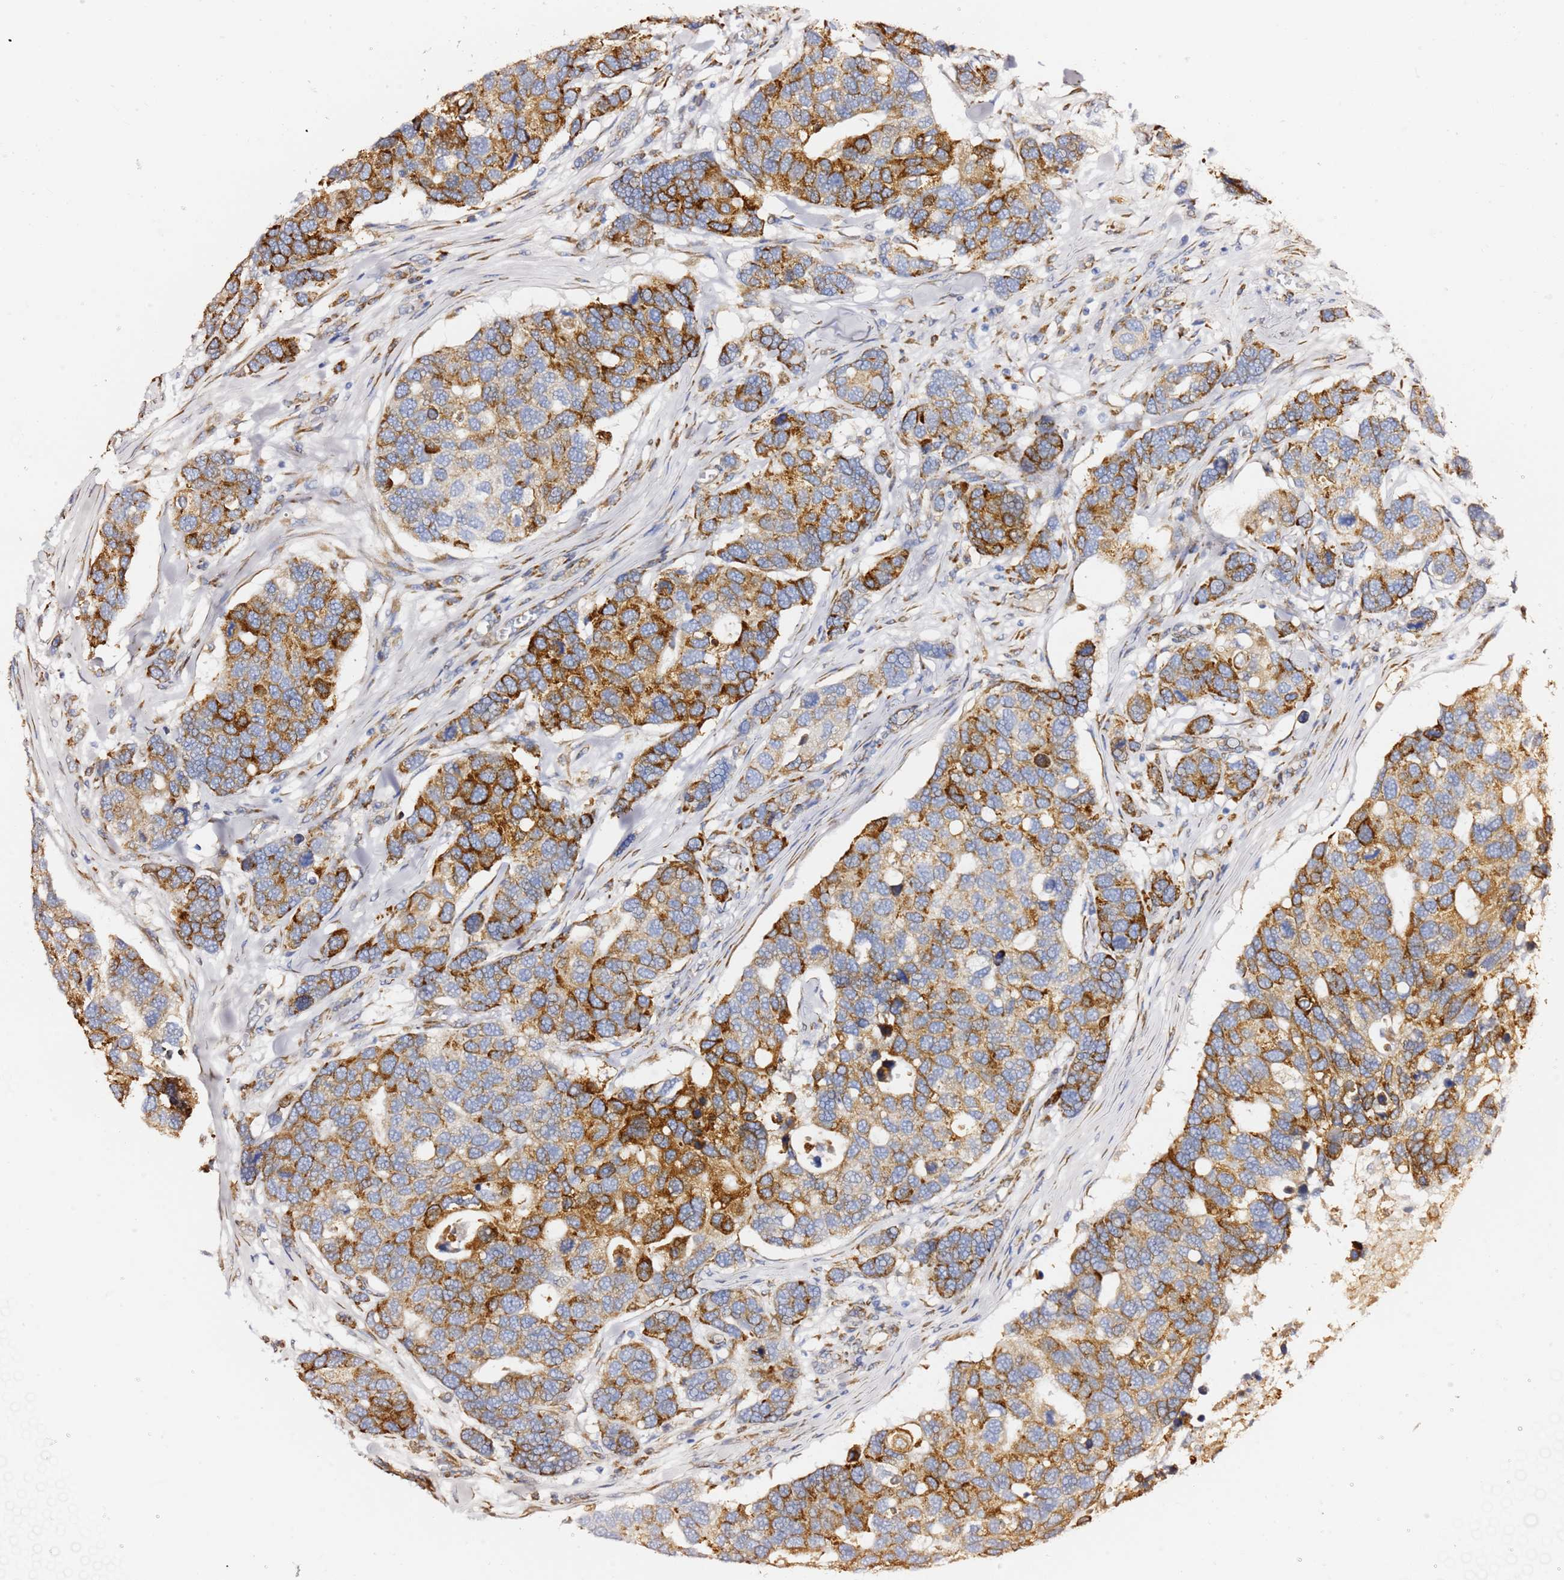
{"staining": {"intensity": "strong", "quantity": "25%-75%", "location": "cytoplasmic/membranous"}, "tissue": "breast cancer", "cell_type": "Tumor cells", "image_type": "cancer", "snomed": [{"axis": "morphology", "description": "Duct carcinoma"}, {"axis": "topography", "description": "Breast"}], "caption": "Immunohistochemistry (DAB) staining of breast cancer (infiltrating ductal carcinoma) shows strong cytoplasmic/membranous protein staining in approximately 25%-75% of tumor cells.", "gene": "GDAP2", "patient": {"sex": "female", "age": 83}}